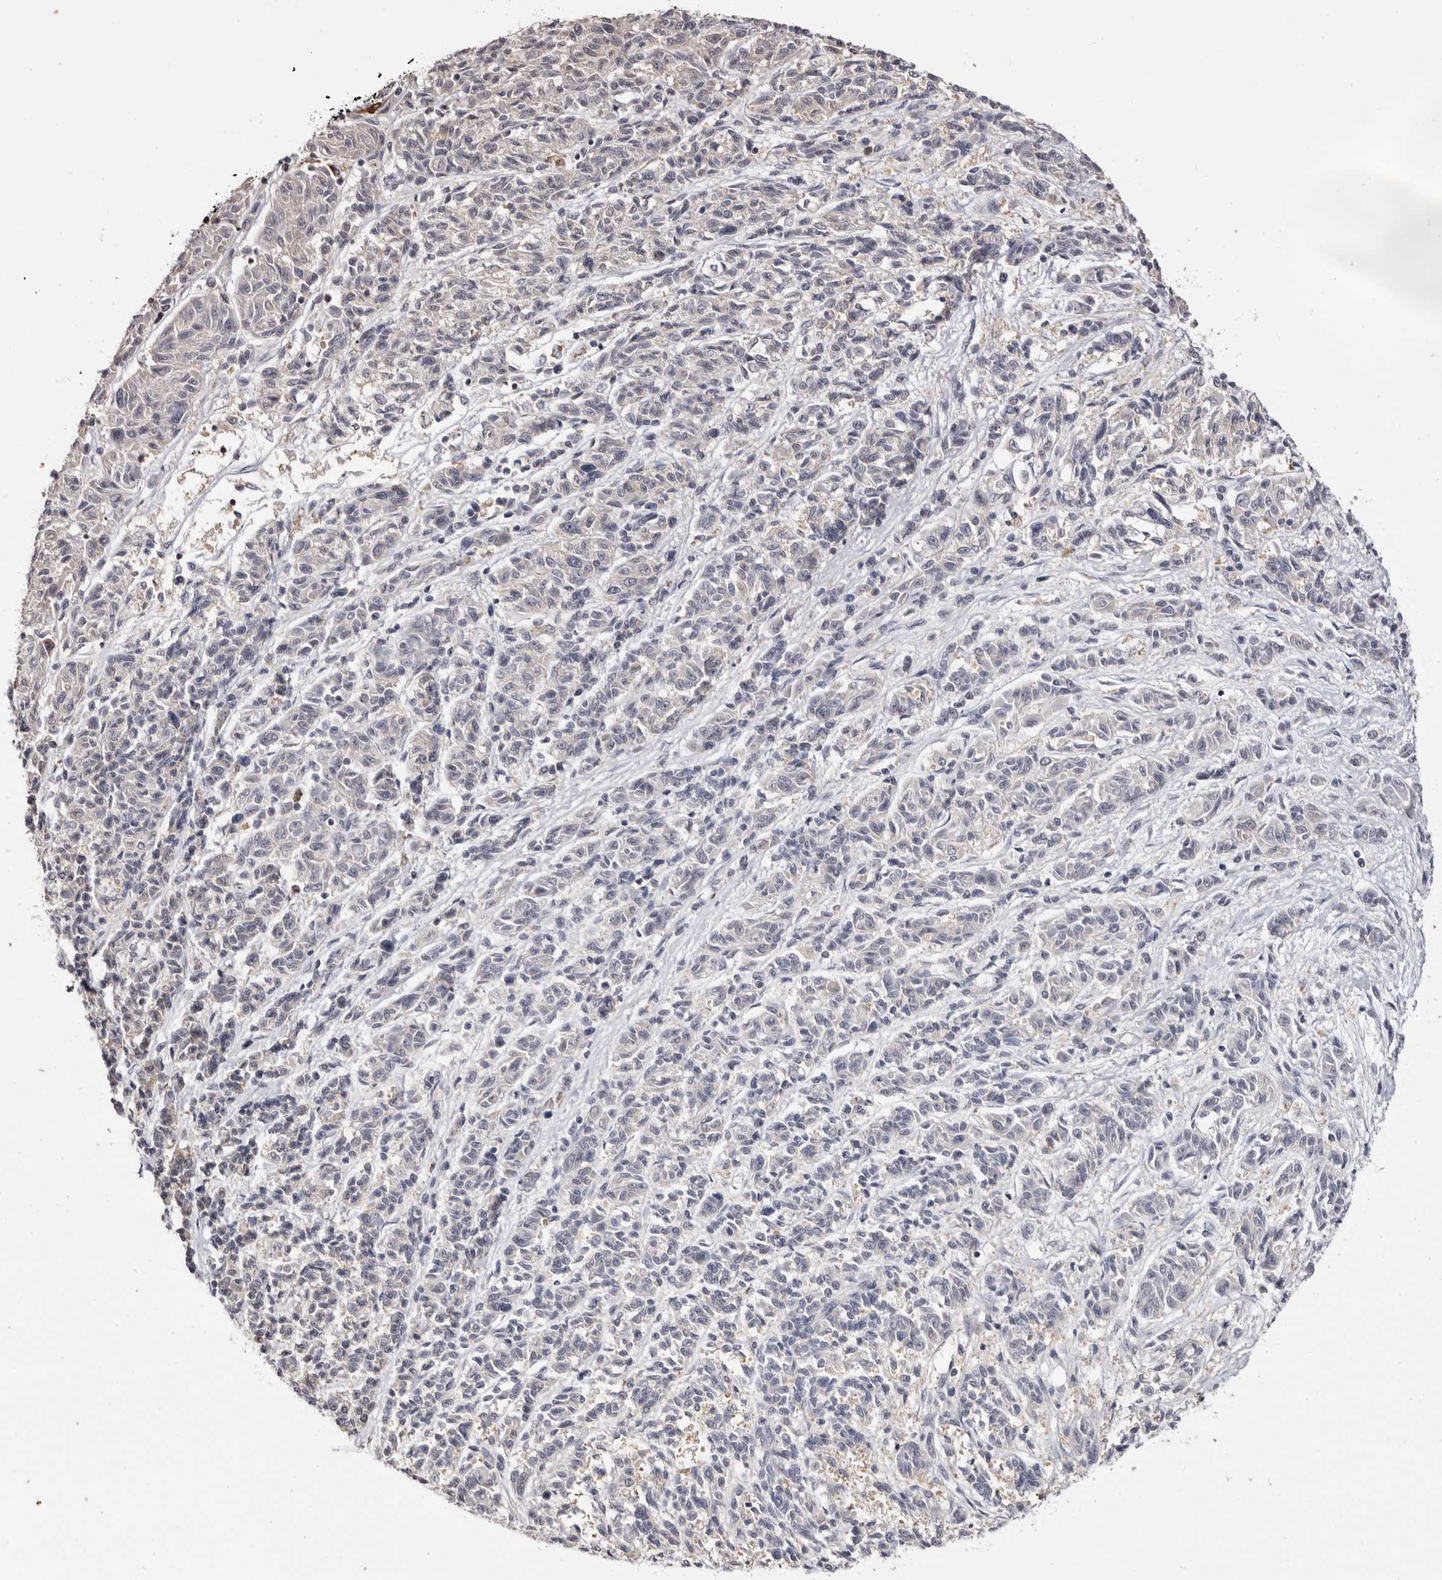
{"staining": {"intensity": "negative", "quantity": "none", "location": "none"}, "tissue": "melanoma", "cell_type": "Tumor cells", "image_type": "cancer", "snomed": [{"axis": "morphology", "description": "Malignant melanoma, NOS"}, {"axis": "topography", "description": "Skin"}], "caption": "Histopathology image shows no protein staining in tumor cells of melanoma tissue.", "gene": "TNNI1", "patient": {"sex": "male", "age": 53}}